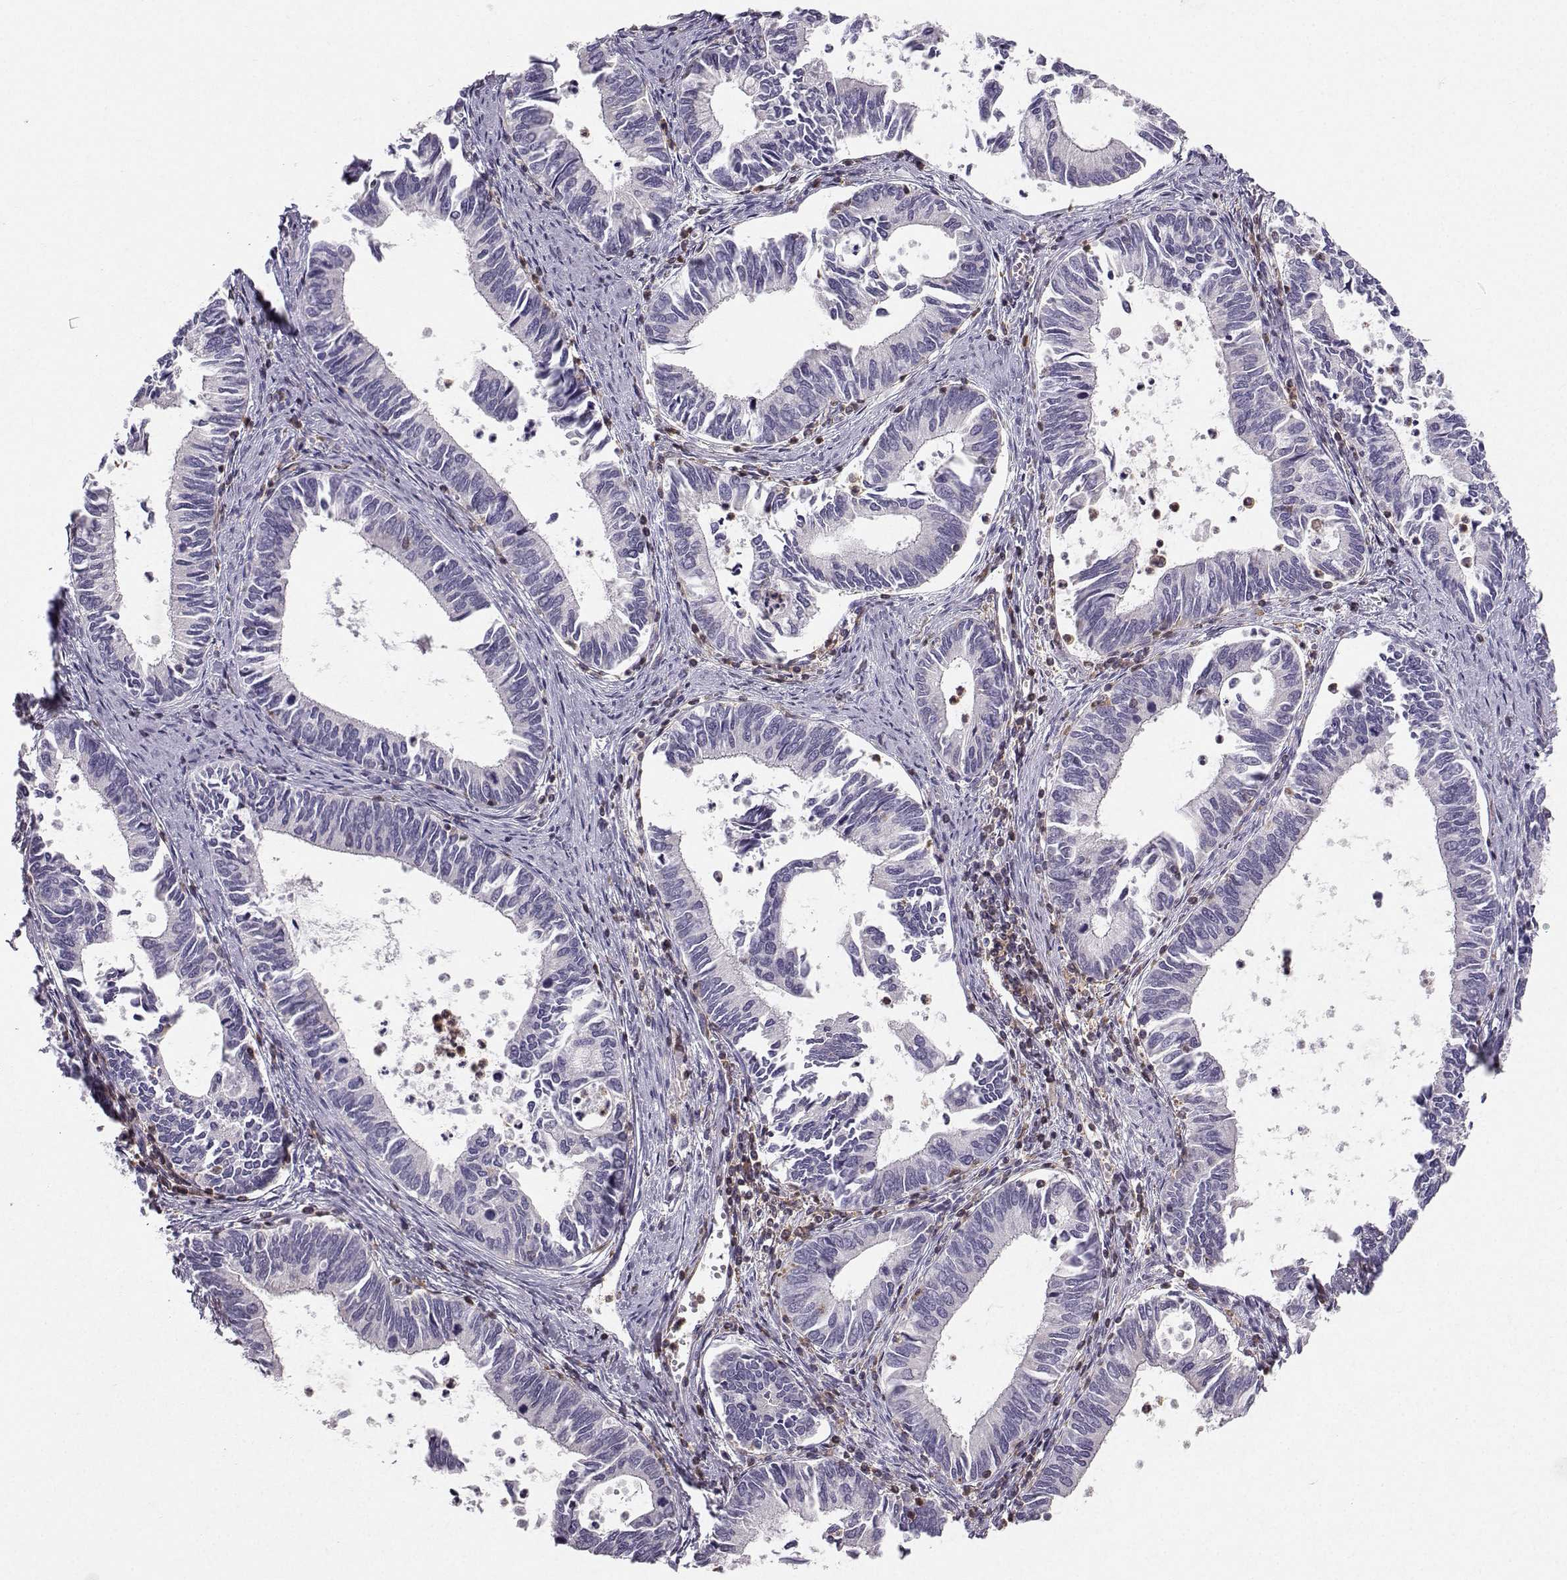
{"staining": {"intensity": "negative", "quantity": "none", "location": "none"}, "tissue": "cervical cancer", "cell_type": "Tumor cells", "image_type": "cancer", "snomed": [{"axis": "morphology", "description": "Adenocarcinoma, NOS"}, {"axis": "topography", "description": "Cervix"}], "caption": "DAB (3,3'-diaminobenzidine) immunohistochemical staining of cervical adenocarcinoma reveals no significant staining in tumor cells.", "gene": "ZBTB32", "patient": {"sex": "female", "age": 42}}